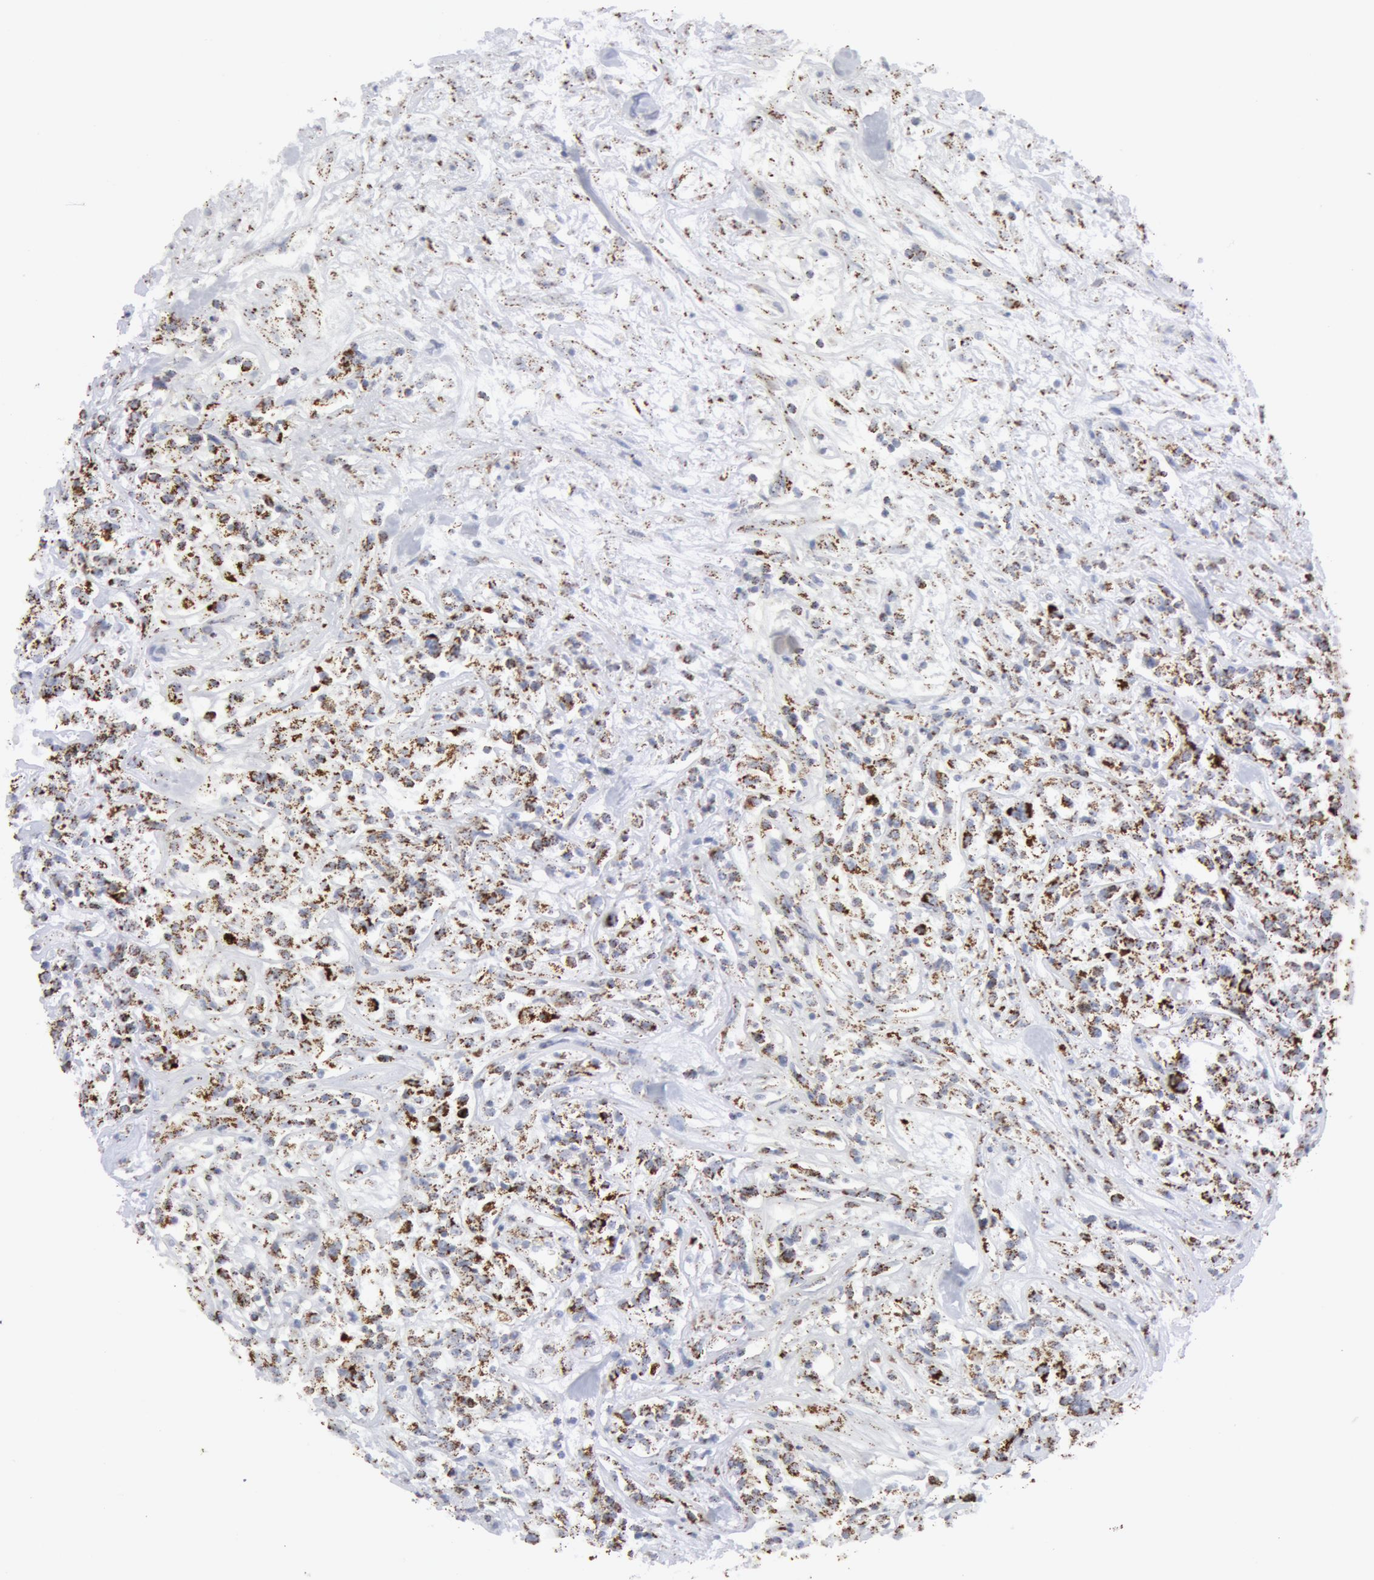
{"staining": {"intensity": "moderate", "quantity": ">75%", "location": "cytoplasmic/membranous"}, "tissue": "lymphoma", "cell_type": "Tumor cells", "image_type": "cancer", "snomed": [{"axis": "morphology", "description": "Malignant lymphoma, non-Hodgkin's type, Low grade"}, {"axis": "topography", "description": "Small intestine"}], "caption": "A high-resolution photomicrograph shows IHC staining of lymphoma, which displays moderate cytoplasmic/membranous expression in approximately >75% of tumor cells.", "gene": "ATP5F1B", "patient": {"sex": "female", "age": 59}}